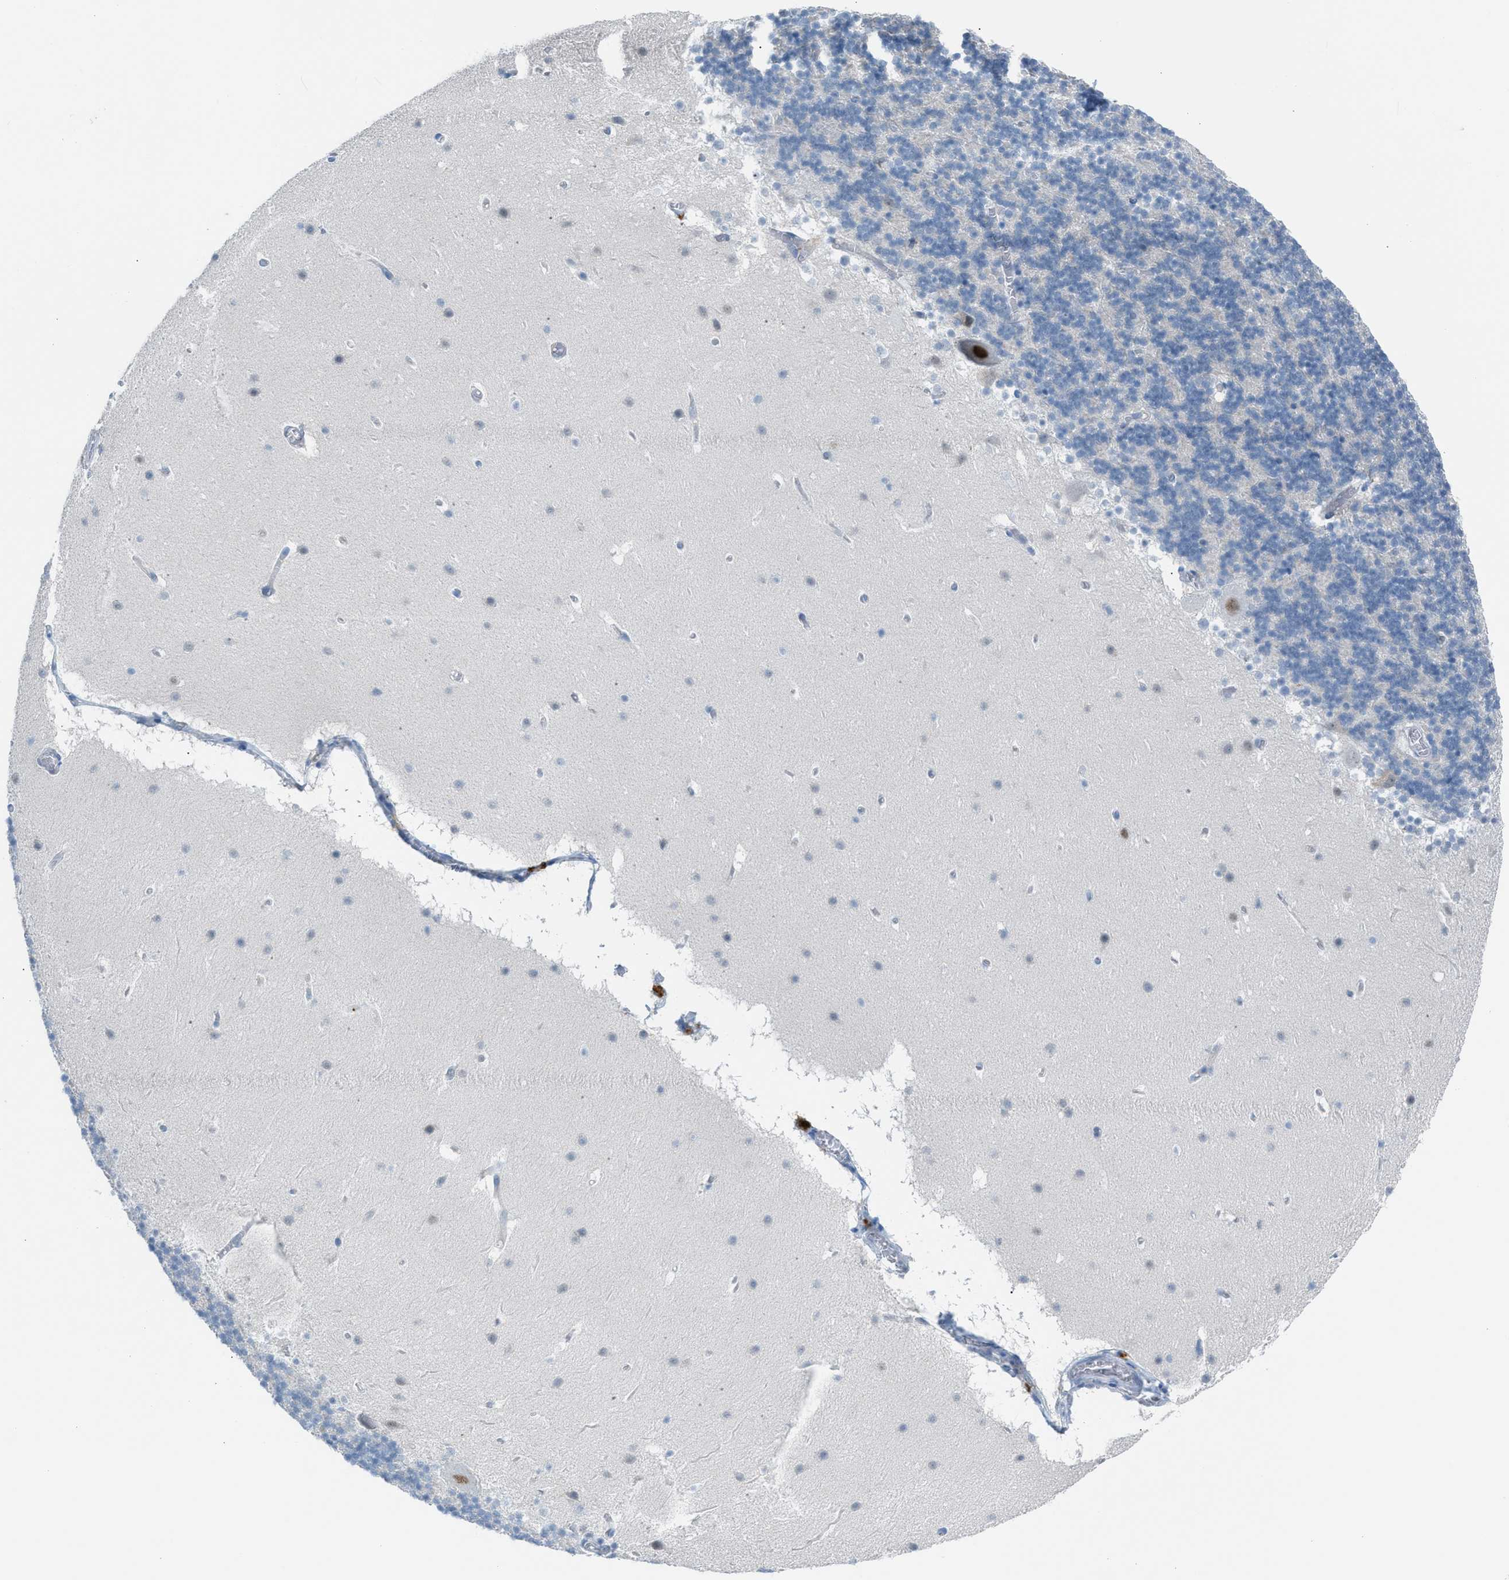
{"staining": {"intensity": "negative", "quantity": "none", "location": "none"}, "tissue": "cerebellum", "cell_type": "Cells in granular layer", "image_type": "normal", "snomed": [{"axis": "morphology", "description": "Normal tissue, NOS"}, {"axis": "topography", "description": "Cerebellum"}], "caption": "Protein analysis of unremarkable cerebellum demonstrates no significant staining in cells in granular layer. (DAB immunohistochemistry, high magnification).", "gene": "CLEC10A", "patient": {"sex": "male", "age": 45}}